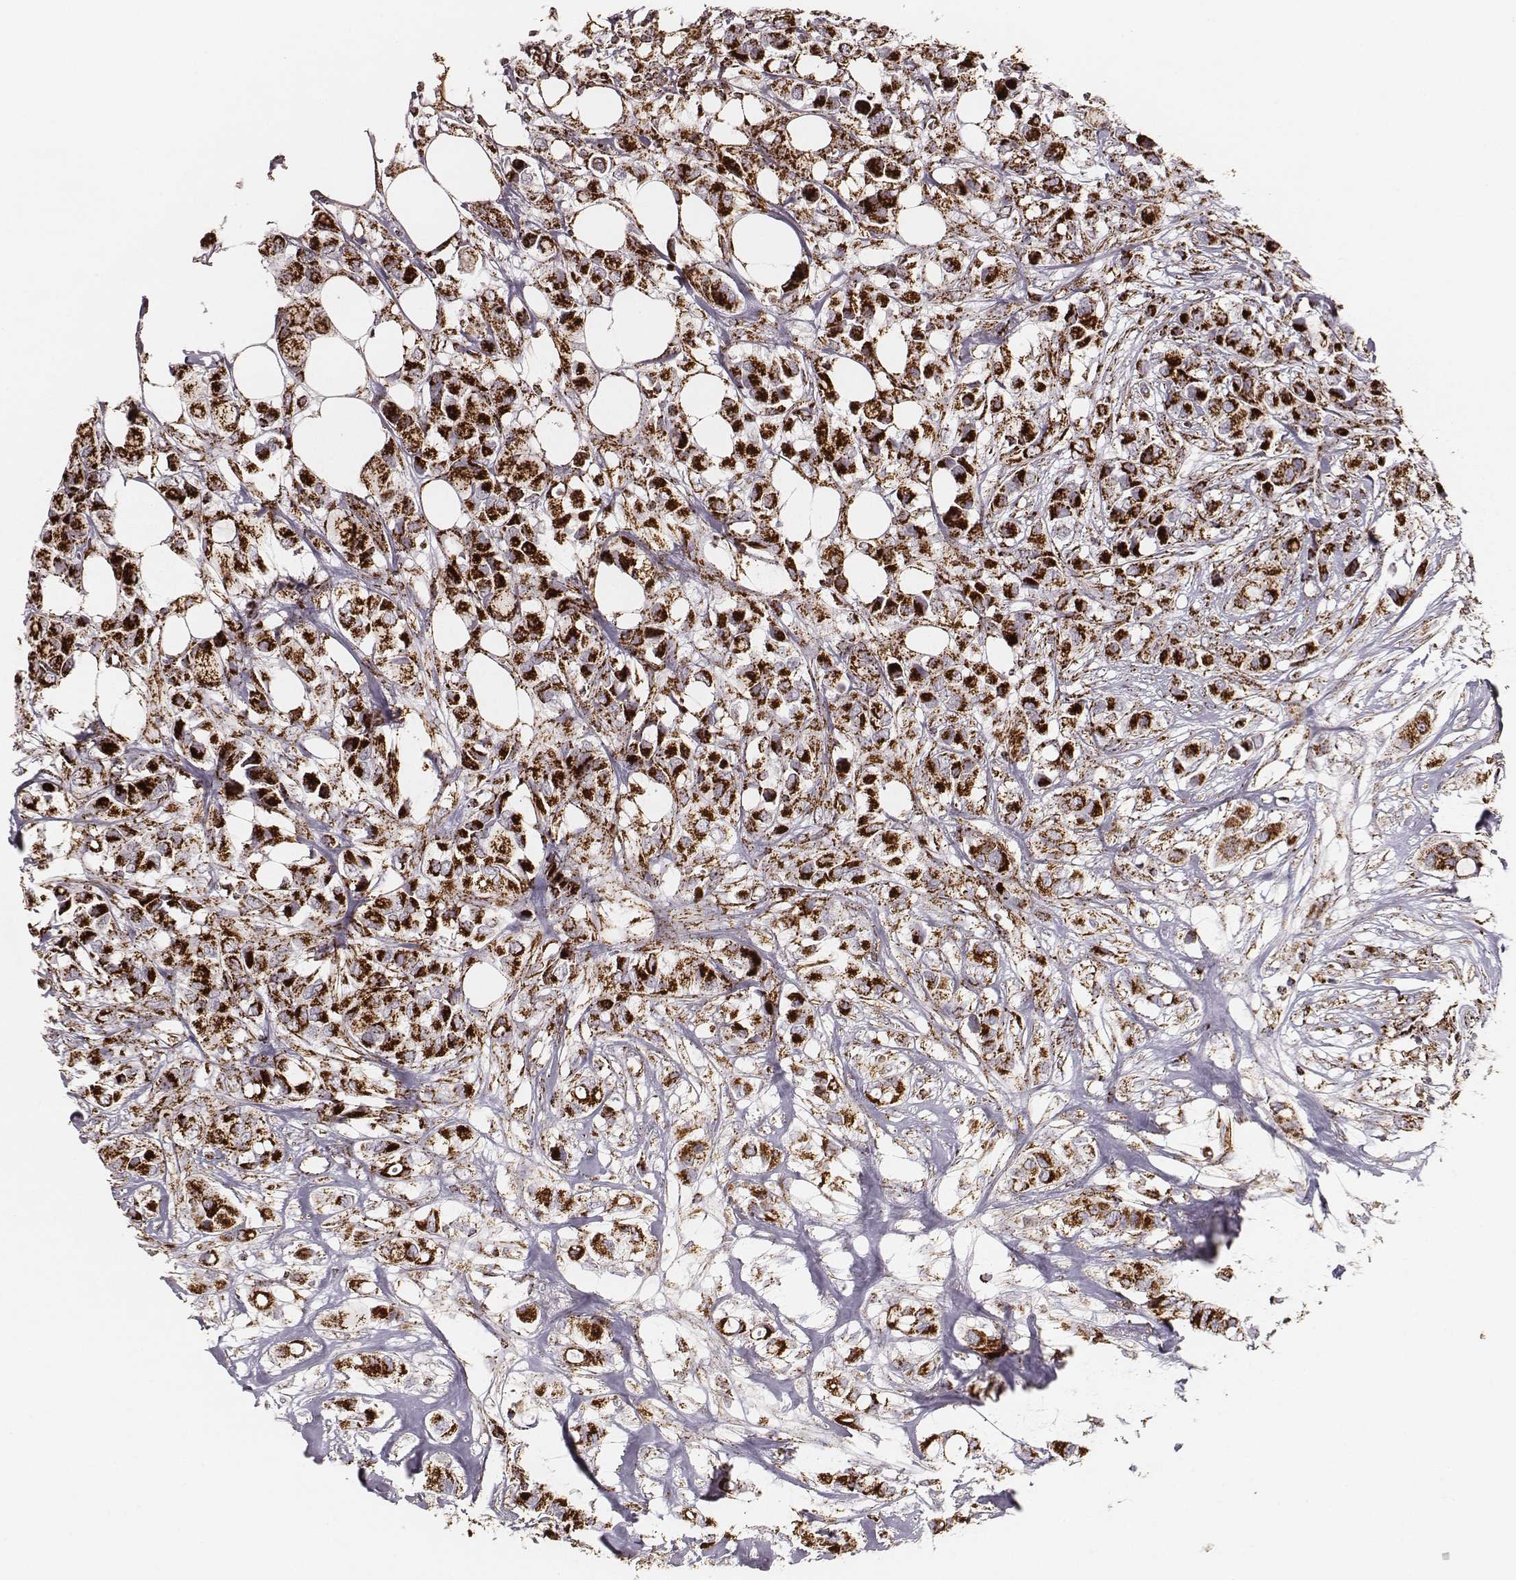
{"staining": {"intensity": "strong", "quantity": ">75%", "location": "cytoplasmic/membranous"}, "tissue": "breast cancer", "cell_type": "Tumor cells", "image_type": "cancer", "snomed": [{"axis": "morphology", "description": "Duct carcinoma"}, {"axis": "topography", "description": "Breast"}], "caption": "Human breast cancer stained with a brown dye demonstrates strong cytoplasmic/membranous positive positivity in about >75% of tumor cells.", "gene": "TUFM", "patient": {"sex": "female", "age": 85}}